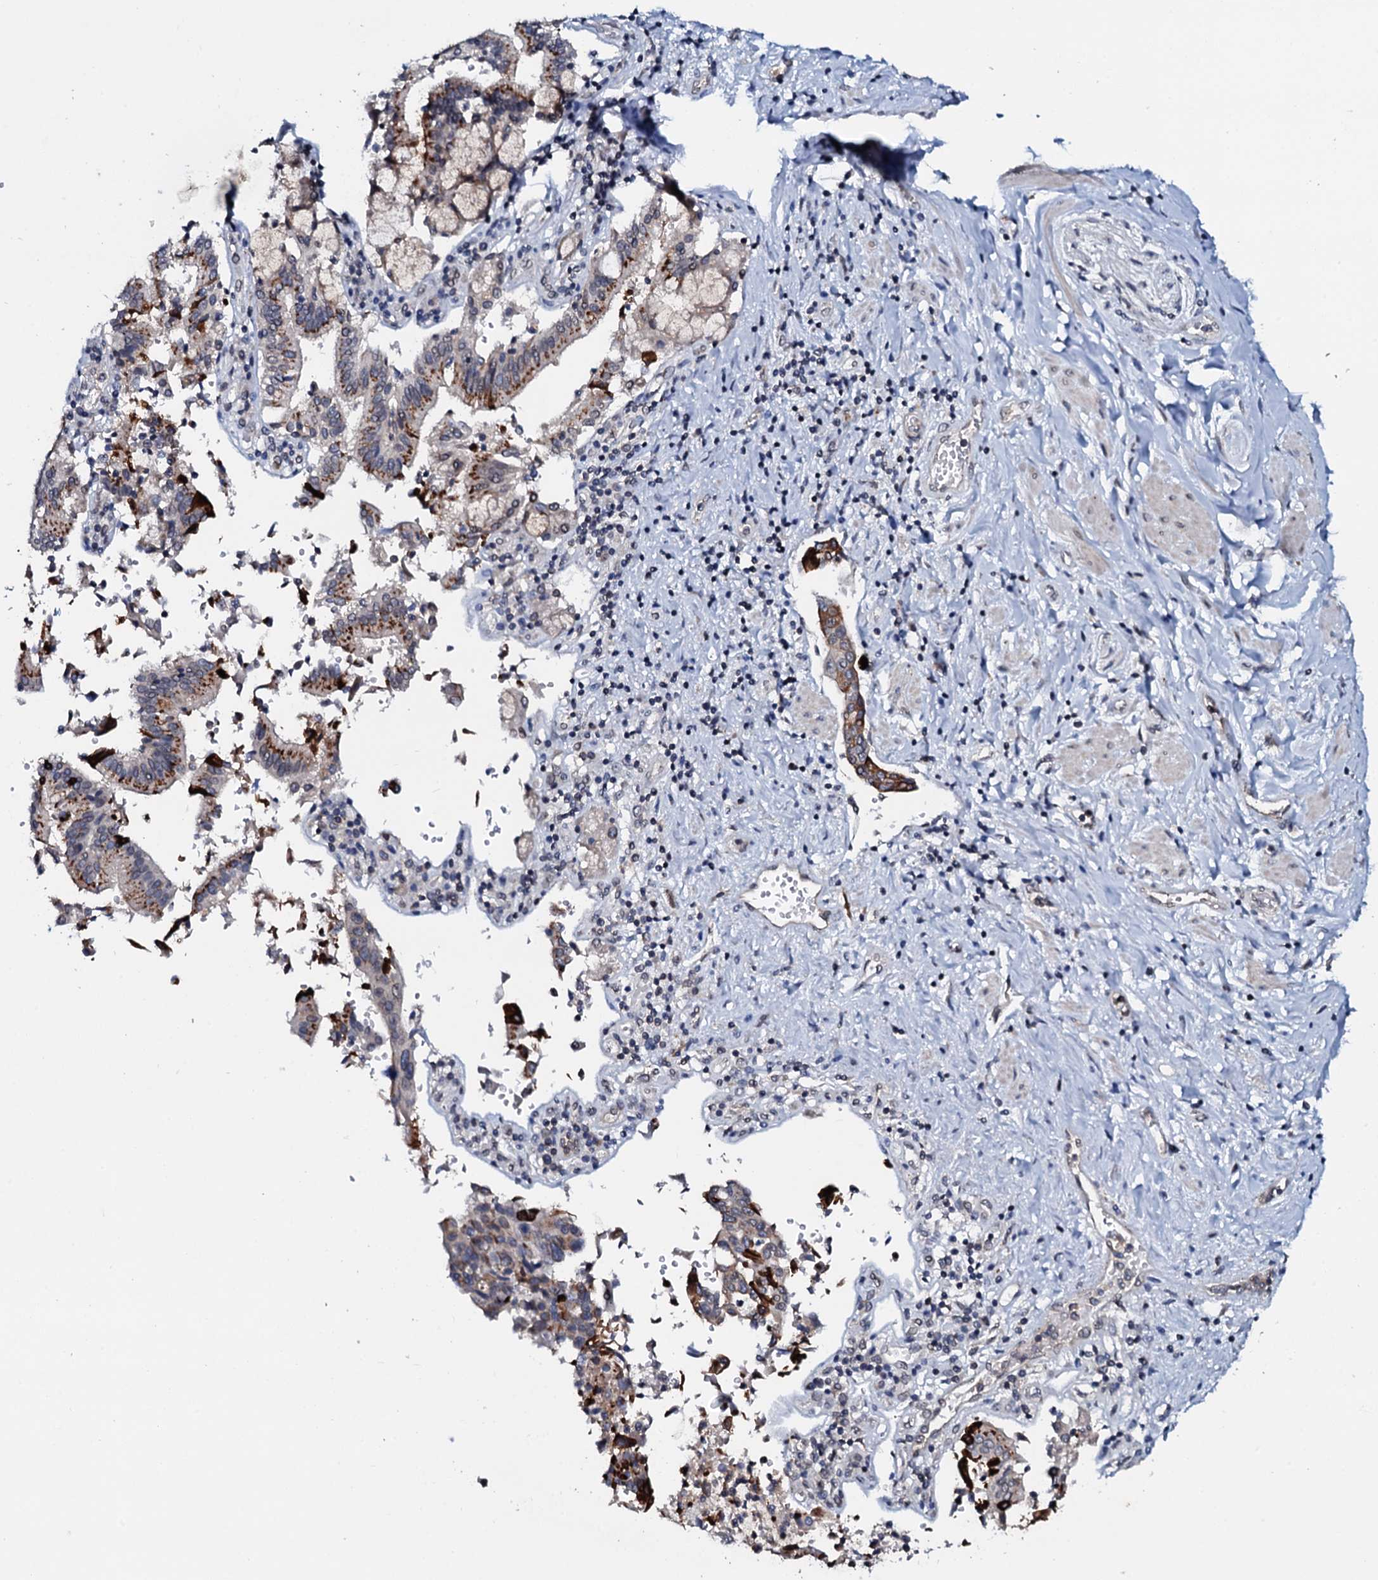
{"staining": {"intensity": "strong", "quantity": "<25%", "location": "cytoplasmic/membranous"}, "tissue": "pancreatic cancer", "cell_type": "Tumor cells", "image_type": "cancer", "snomed": [{"axis": "morphology", "description": "Adenocarcinoma, NOS"}, {"axis": "topography", "description": "Pancreas"}], "caption": "Protein analysis of pancreatic cancer tissue displays strong cytoplasmic/membranous positivity in about <25% of tumor cells. (IHC, brightfield microscopy, high magnification).", "gene": "SNTA1", "patient": {"sex": "male", "age": 46}}